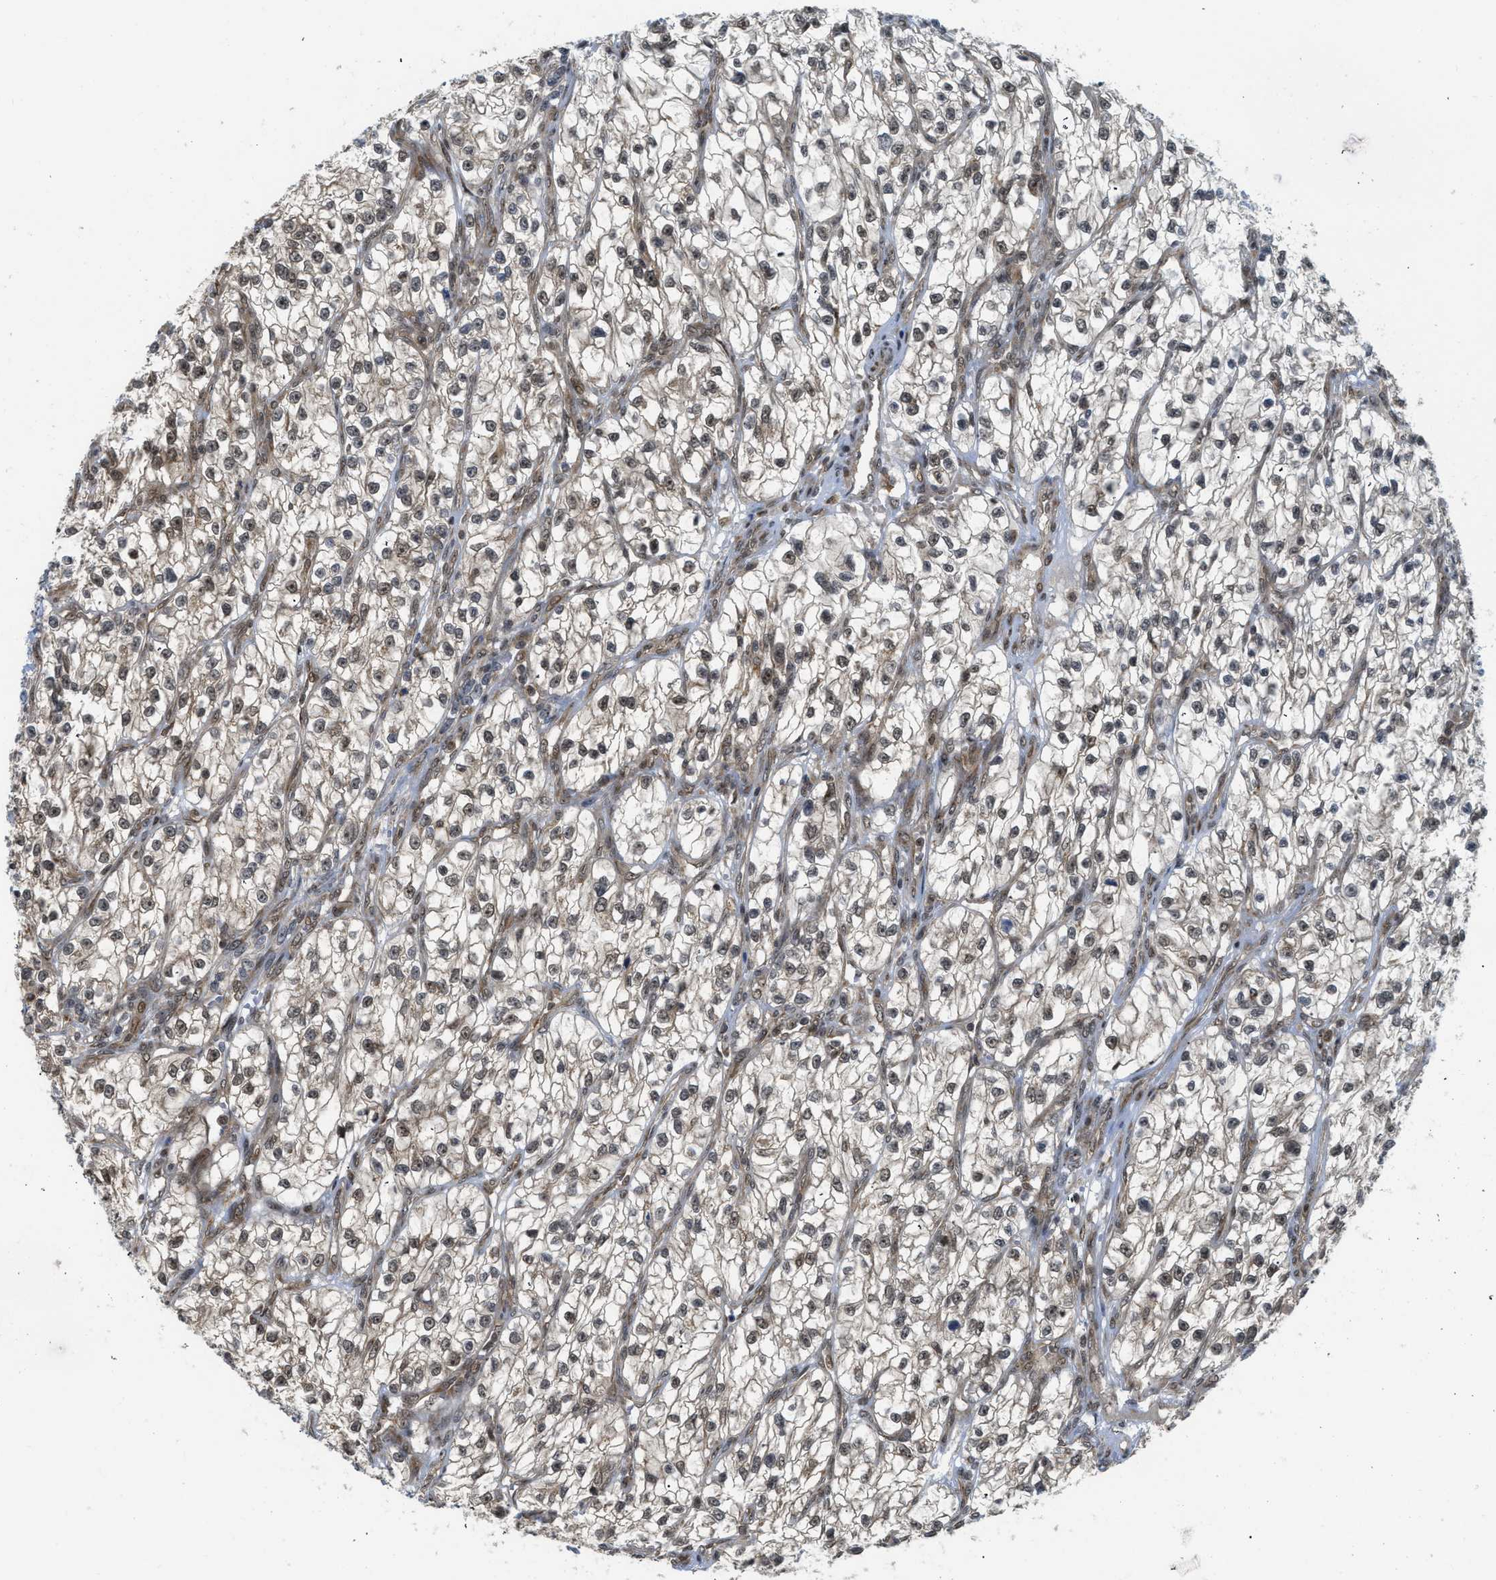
{"staining": {"intensity": "moderate", "quantity": "25%-75%", "location": "nuclear"}, "tissue": "renal cancer", "cell_type": "Tumor cells", "image_type": "cancer", "snomed": [{"axis": "morphology", "description": "Adenocarcinoma, NOS"}, {"axis": "topography", "description": "Kidney"}], "caption": "IHC image of human renal adenocarcinoma stained for a protein (brown), which shows medium levels of moderate nuclear staining in approximately 25%-75% of tumor cells.", "gene": "TACC1", "patient": {"sex": "female", "age": 57}}